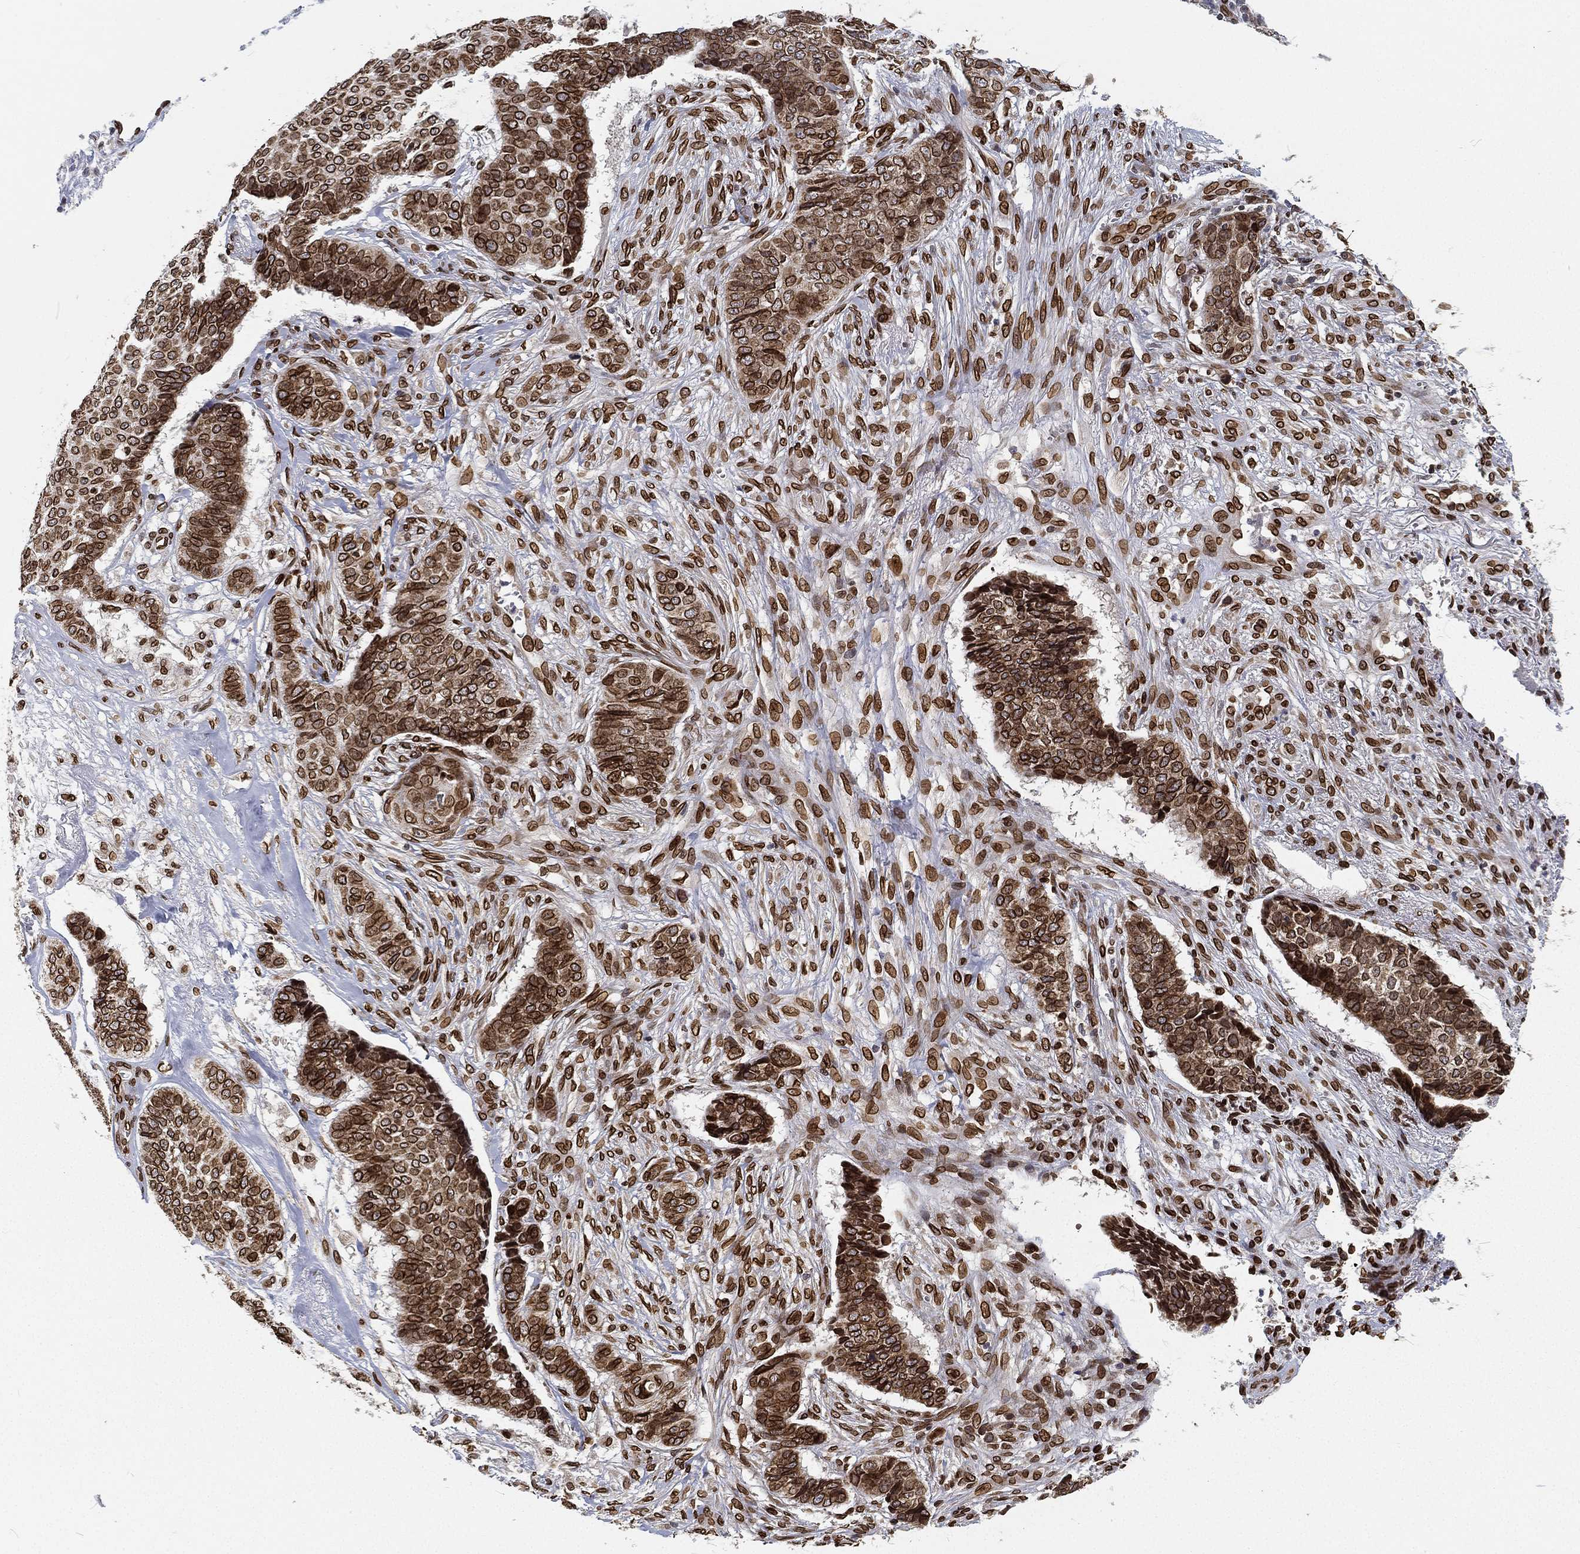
{"staining": {"intensity": "strong", "quantity": ">75%", "location": "cytoplasmic/membranous,nuclear"}, "tissue": "skin cancer", "cell_type": "Tumor cells", "image_type": "cancer", "snomed": [{"axis": "morphology", "description": "Basal cell carcinoma"}, {"axis": "topography", "description": "Skin"}], "caption": "Tumor cells reveal strong cytoplasmic/membranous and nuclear positivity in approximately >75% of cells in skin basal cell carcinoma.", "gene": "PALB2", "patient": {"sex": "male", "age": 86}}